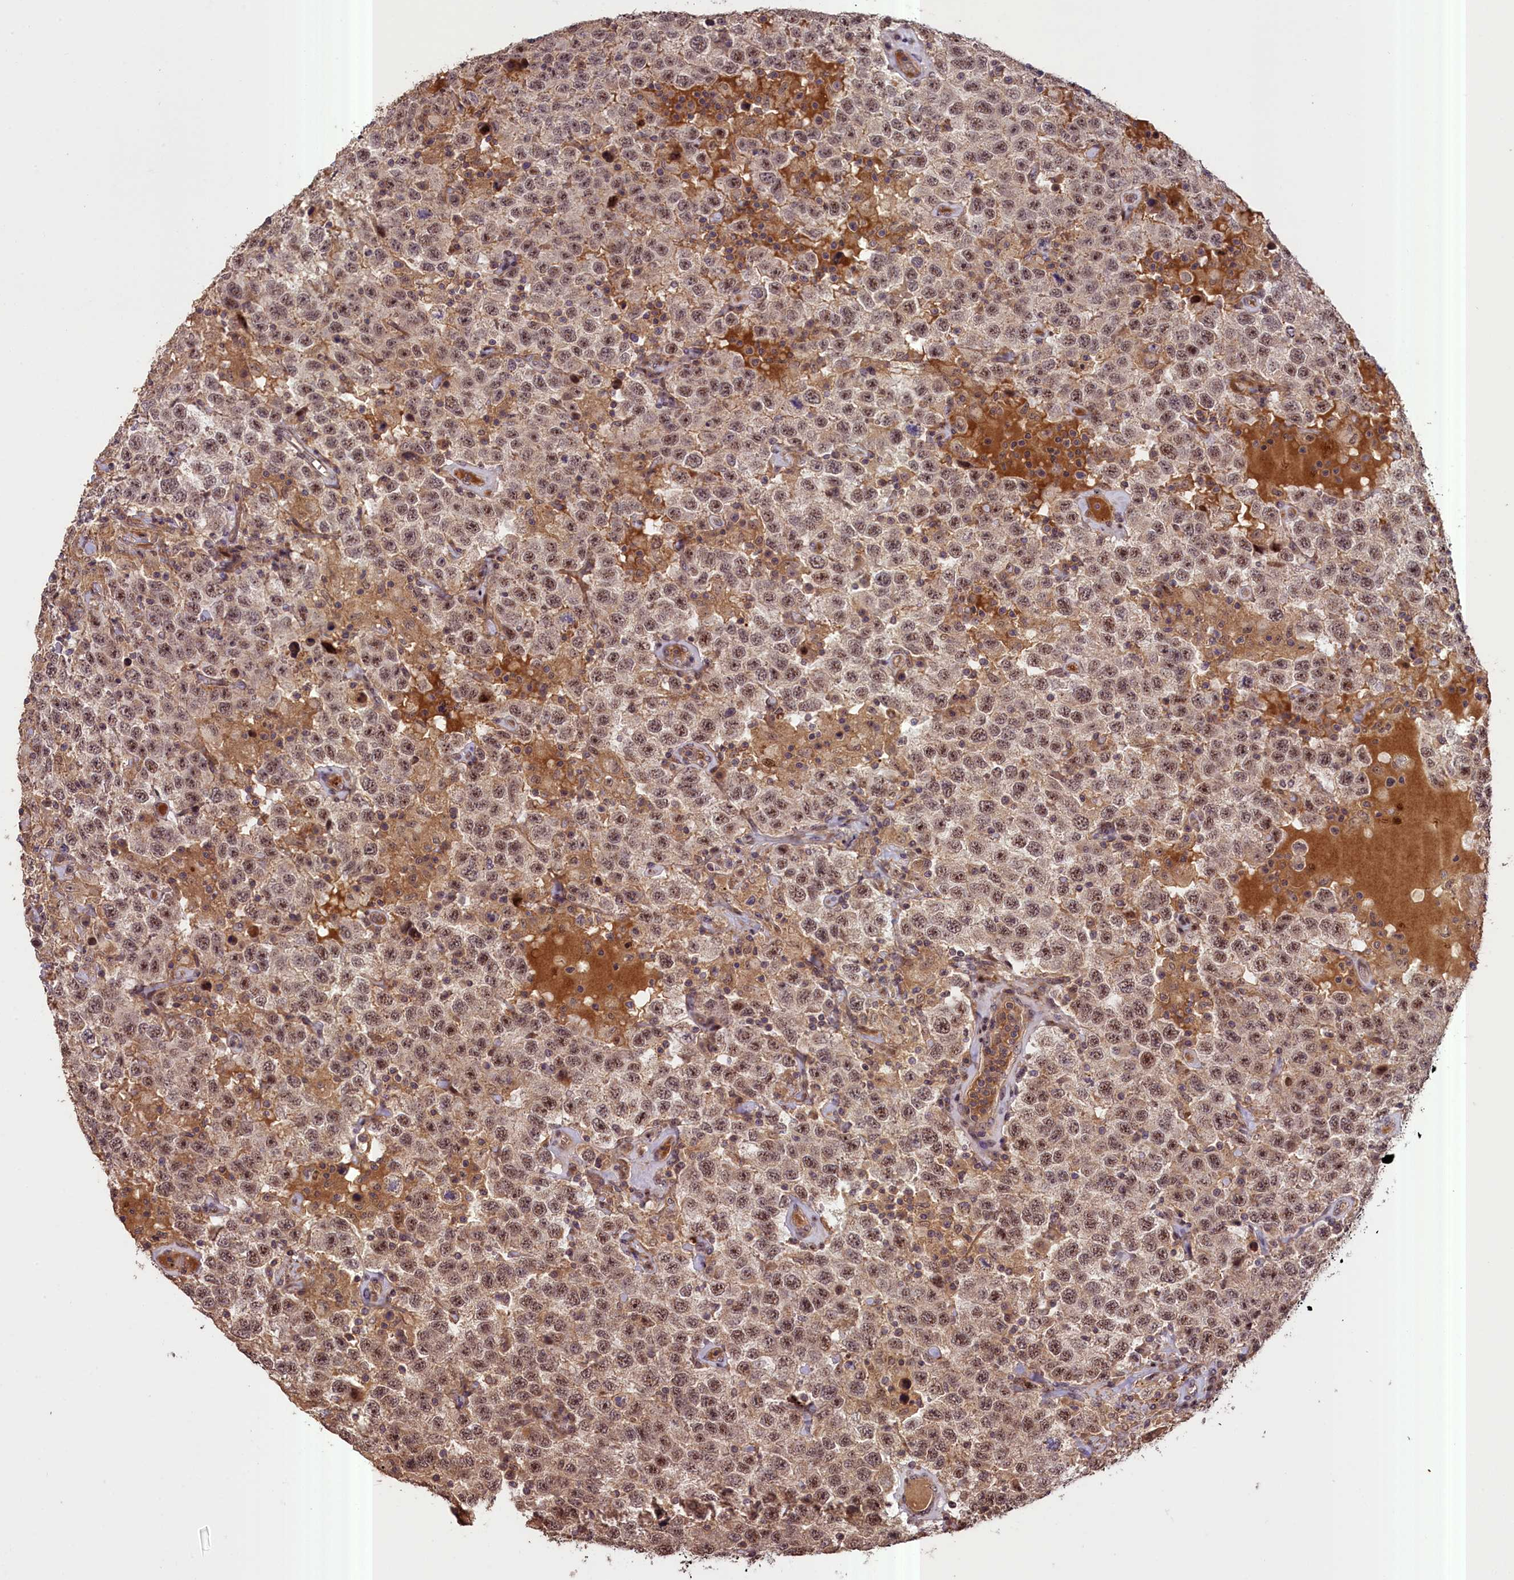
{"staining": {"intensity": "moderate", "quantity": ">75%", "location": "cytoplasmic/membranous,nuclear"}, "tissue": "testis cancer", "cell_type": "Tumor cells", "image_type": "cancer", "snomed": [{"axis": "morphology", "description": "Seminoma, NOS"}, {"axis": "topography", "description": "Testis"}], "caption": "The immunohistochemical stain shows moderate cytoplasmic/membranous and nuclear expression in tumor cells of seminoma (testis) tissue.", "gene": "FUZ", "patient": {"sex": "male", "age": 41}}